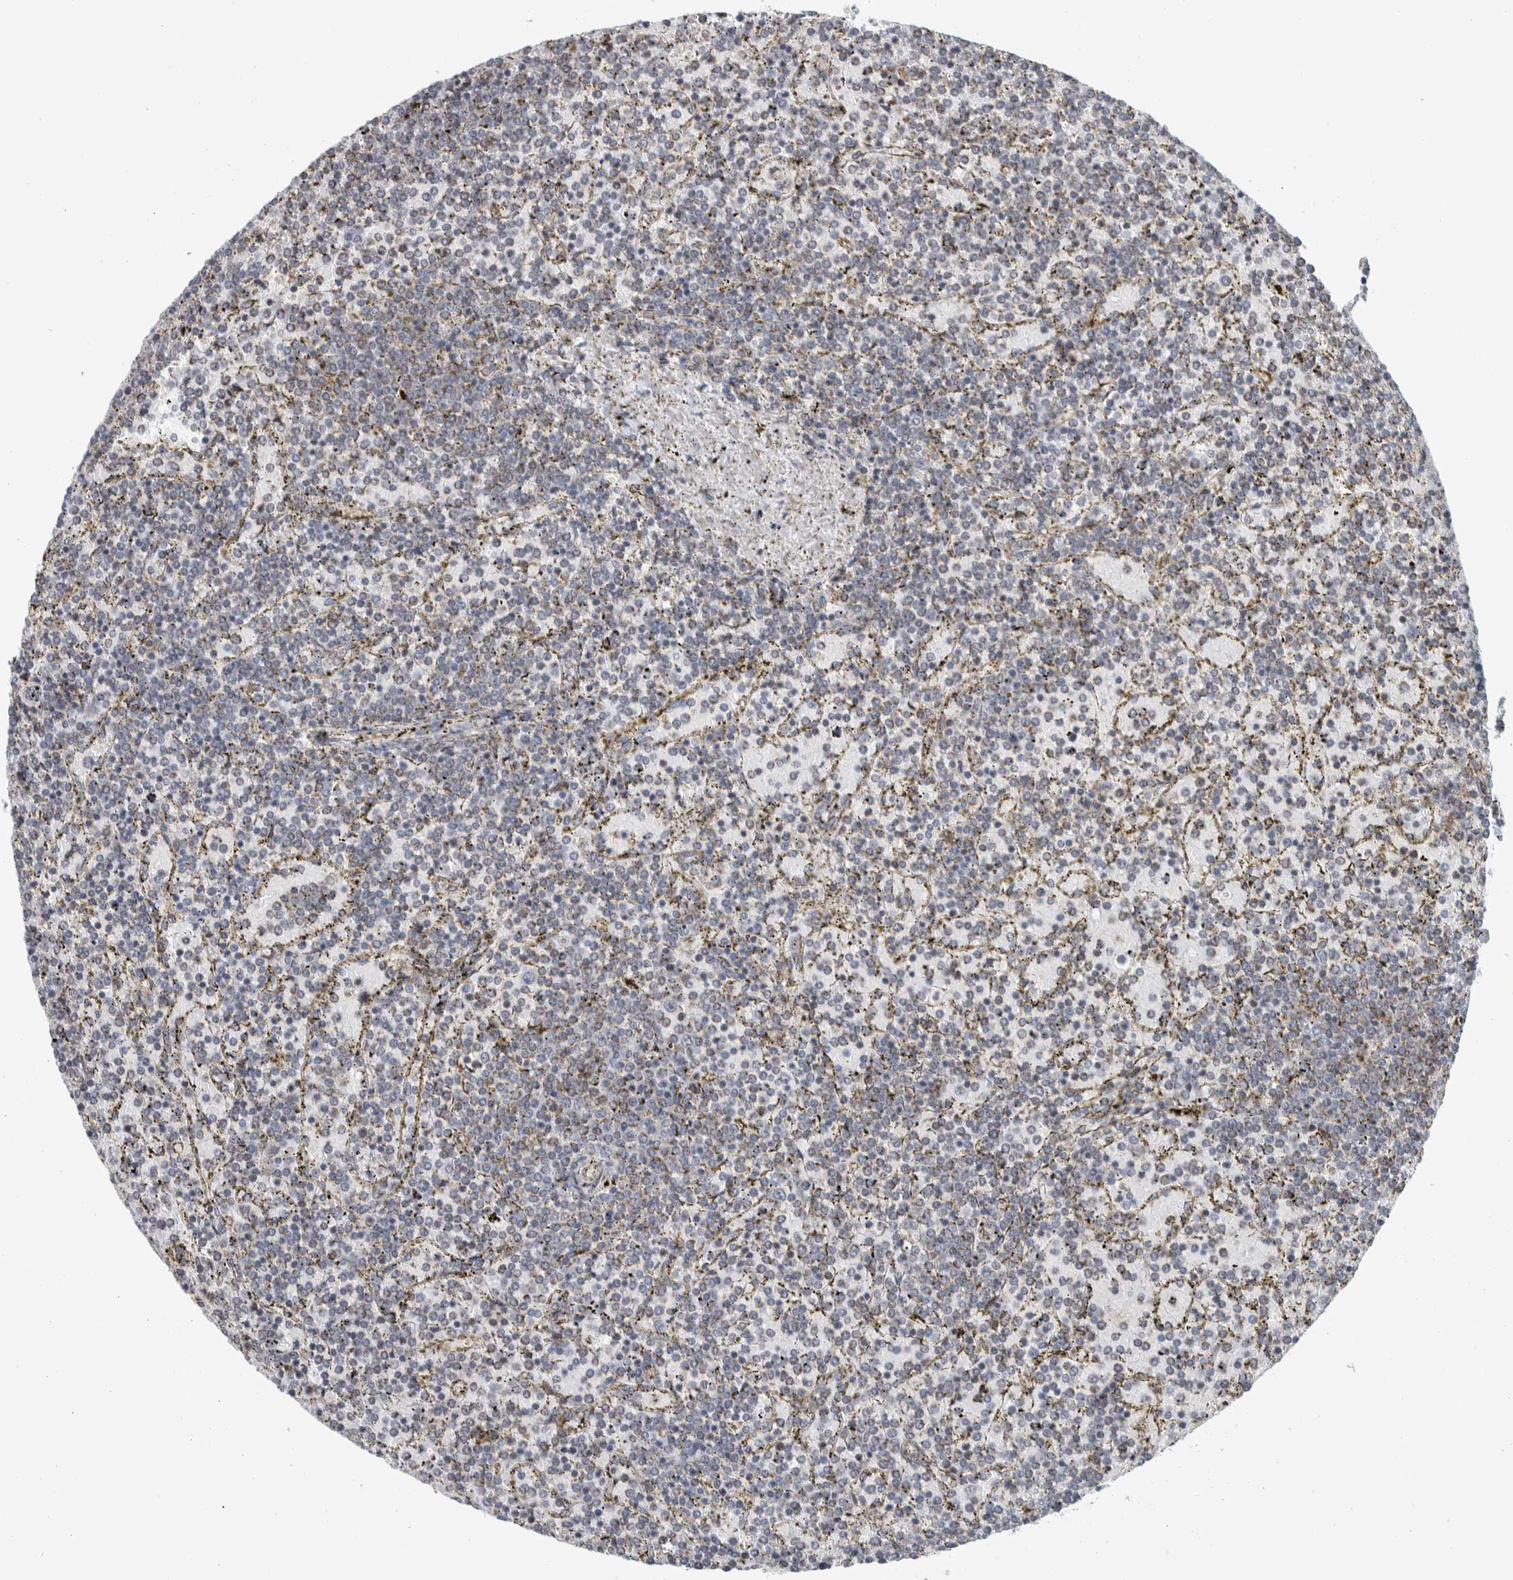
{"staining": {"intensity": "negative", "quantity": "none", "location": "none"}, "tissue": "lymphoma", "cell_type": "Tumor cells", "image_type": "cancer", "snomed": [{"axis": "morphology", "description": "Malignant lymphoma, non-Hodgkin's type, Low grade"}, {"axis": "topography", "description": "Spleen"}], "caption": "Tumor cells show no significant protein positivity in malignant lymphoma, non-Hodgkin's type (low-grade). (Brightfield microscopy of DAB immunohistochemistry (IHC) at high magnification).", "gene": "AFP", "patient": {"sex": "female", "age": 77}}